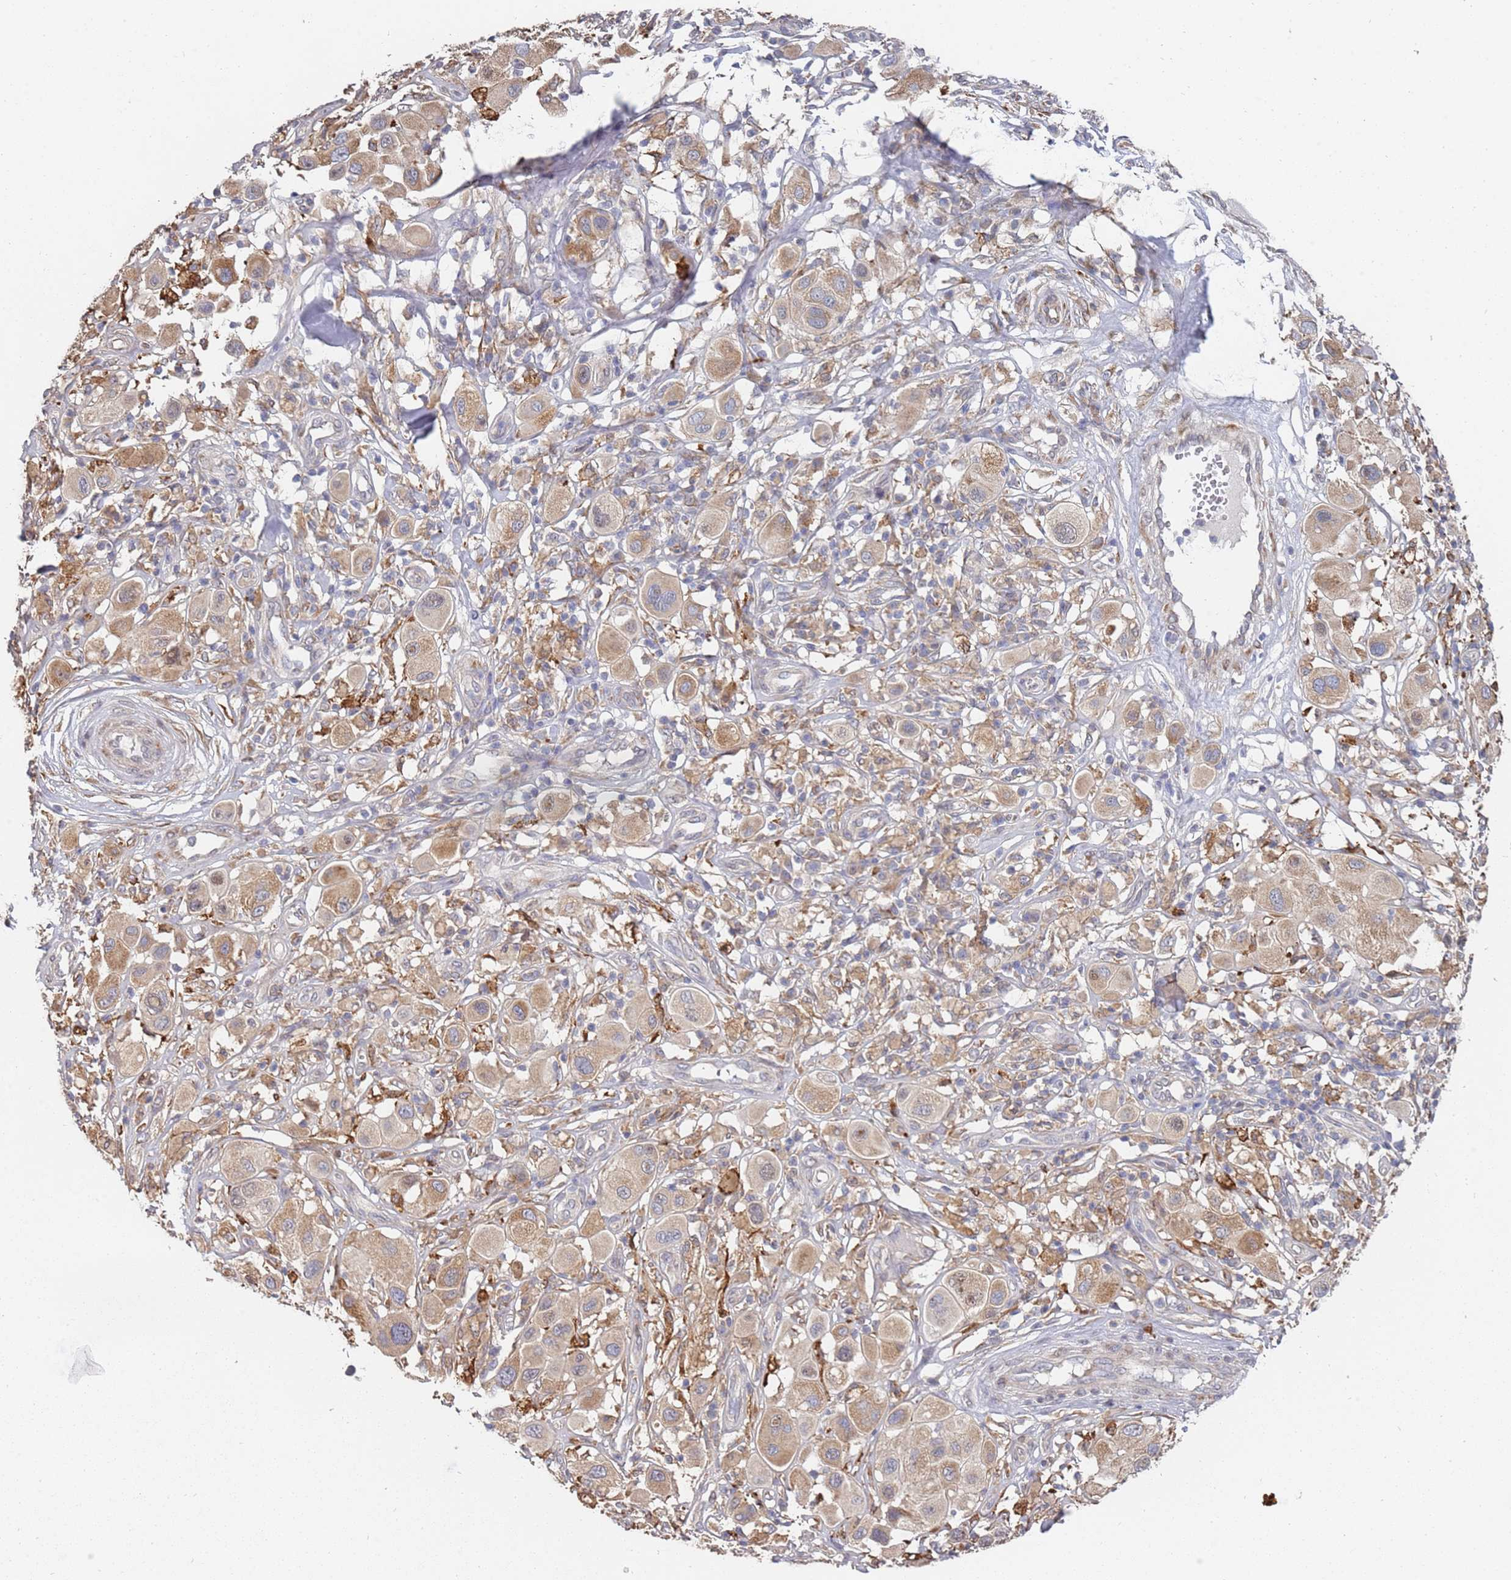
{"staining": {"intensity": "moderate", "quantity": ">75%", "location": "cytoplasmic/membranous"}, "tissue": "melanoma", "cell_type": "Tumor cells", "image_type": "cancer", "snomed": [{"axis": "morphology", "description": "Malignant melanoma, Metastatic site"}, {"axis": "topography", "description": "Skin"}], "caption": "The photomicrograph displays staining of malignant melanoma (metastatic site), revealing moderate cytoplasmic/membranous protein staining (brown color) within tumor cells. Ihc stains the protein of interest in brown and the nuclei are stained blue.", "gene": "VRK2", "patient": {"sex": "male", "age": 41}}